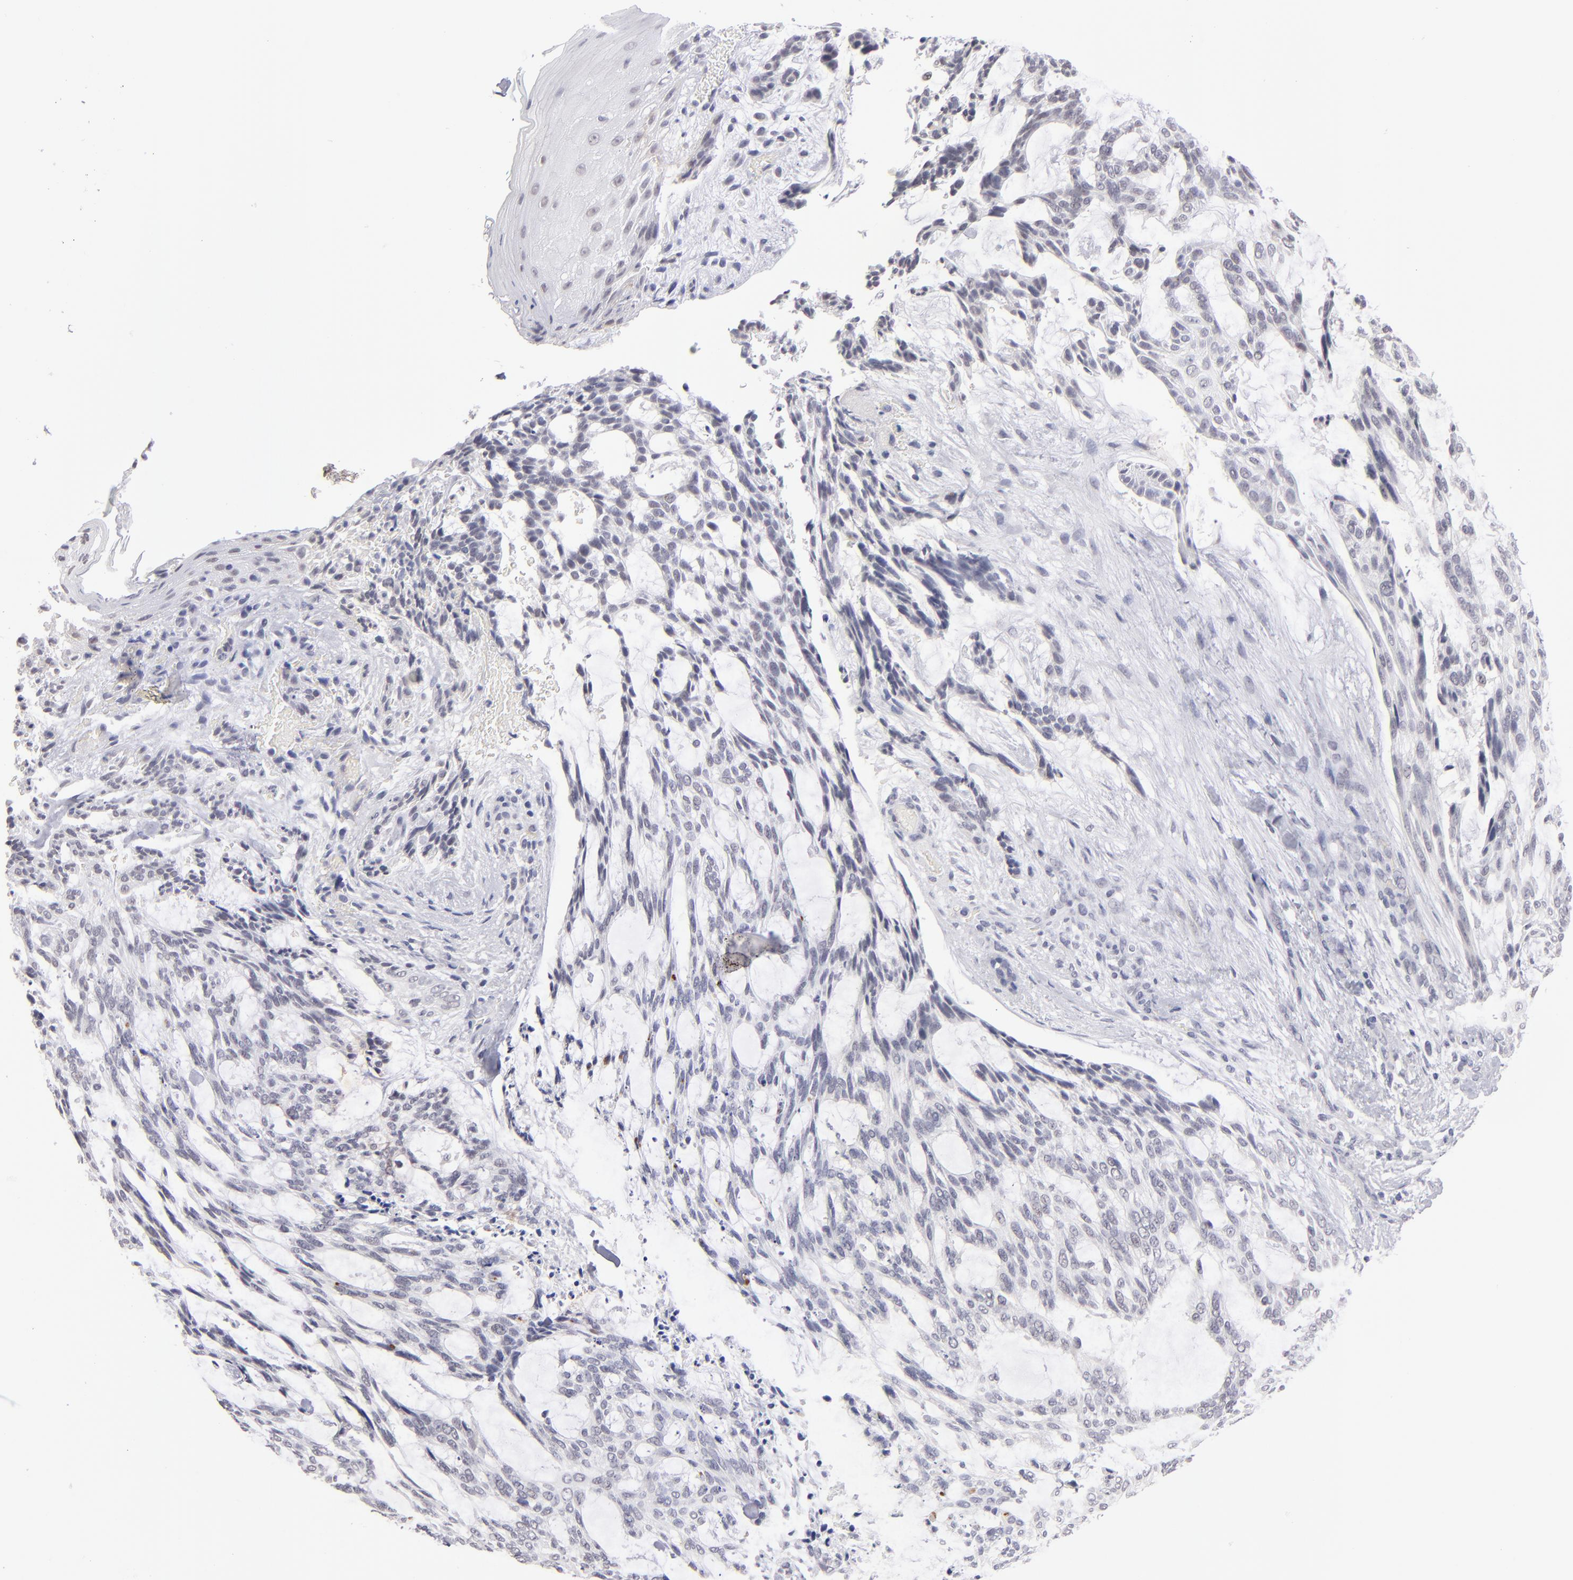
{"staining": {"intensity": "weak", "quantity": "25%-75%", "location": "nuclear"}, "tissue": "skin cancer", "cell_type": "Tumor cells", "image_type": "cancer", "snomed": [{"axis": "morphology", "description": "Normal tissue, NOS"}, {"axis": "morphology", "description": "Basal cell carcinoma"}, {"axis": "topography", "description": "Skin"}], "caption": "Protein analysis of skin basal cell carcinoma tissue shows weak nuclear expression in approximately 25%-75% of tumor cells.", "gene": "TEX11", "patient": {"sex": "female", "age": 71}}